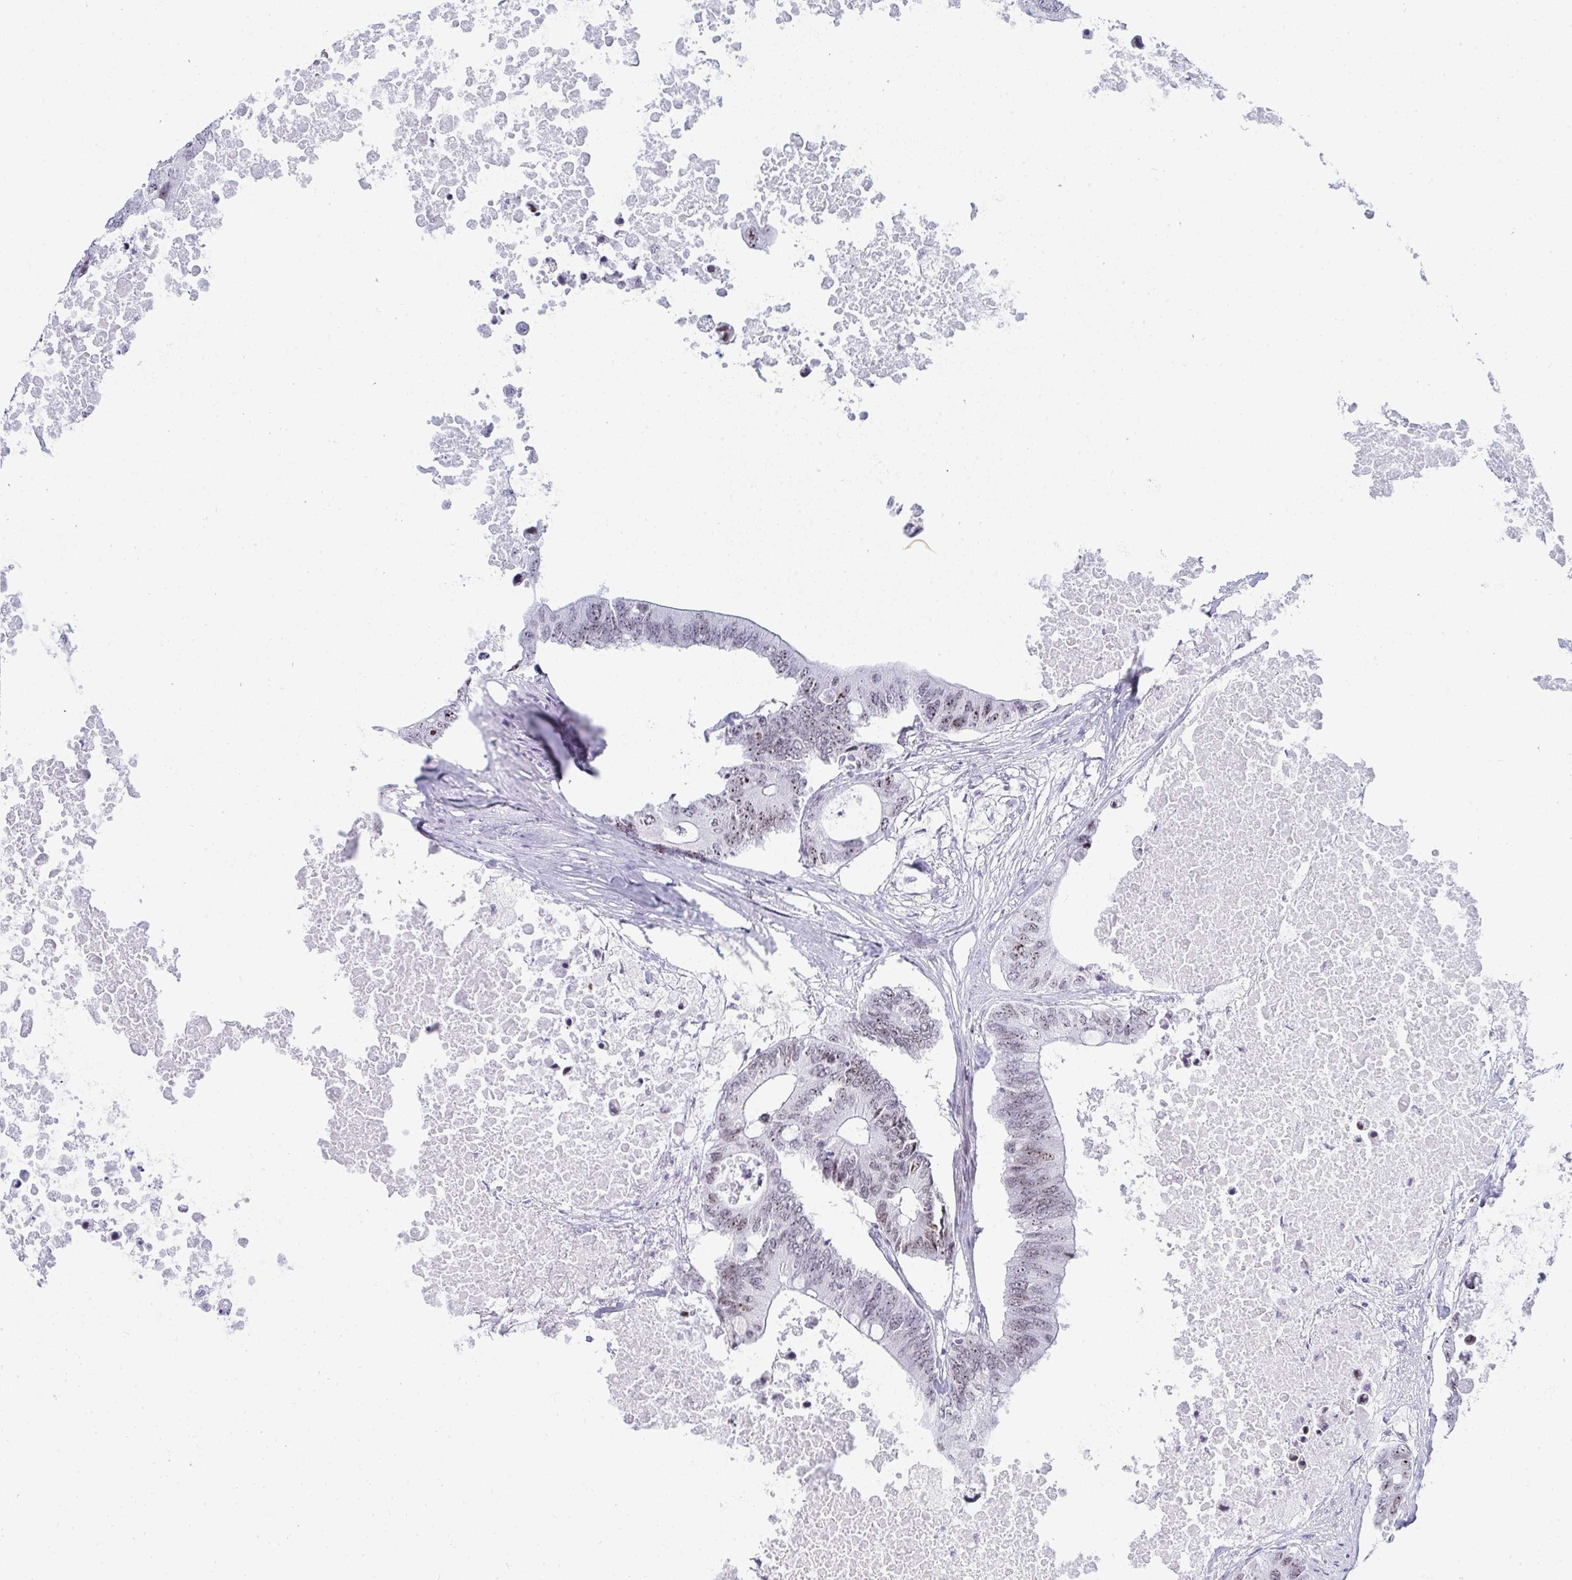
{"staining": {"intensity": "moderate", "quantity": ">75%", "location": "nuclear"}, "tissue": "colorectal cancer", "cell_type": "Tumor cells", "image_type": "cancer", "snomed": [{"axis": "morphology", "description": "Adenocarcinoma, NOS"}, {"axis": "topography", "description": "Colon"}], "caption": "Tumor cells demonstrate medium levels of moderate nuclear staining in about >75% of cells in colorectal cancer.", "gene": "NOP10", "patient": {"sex": "male", "age": 71}}